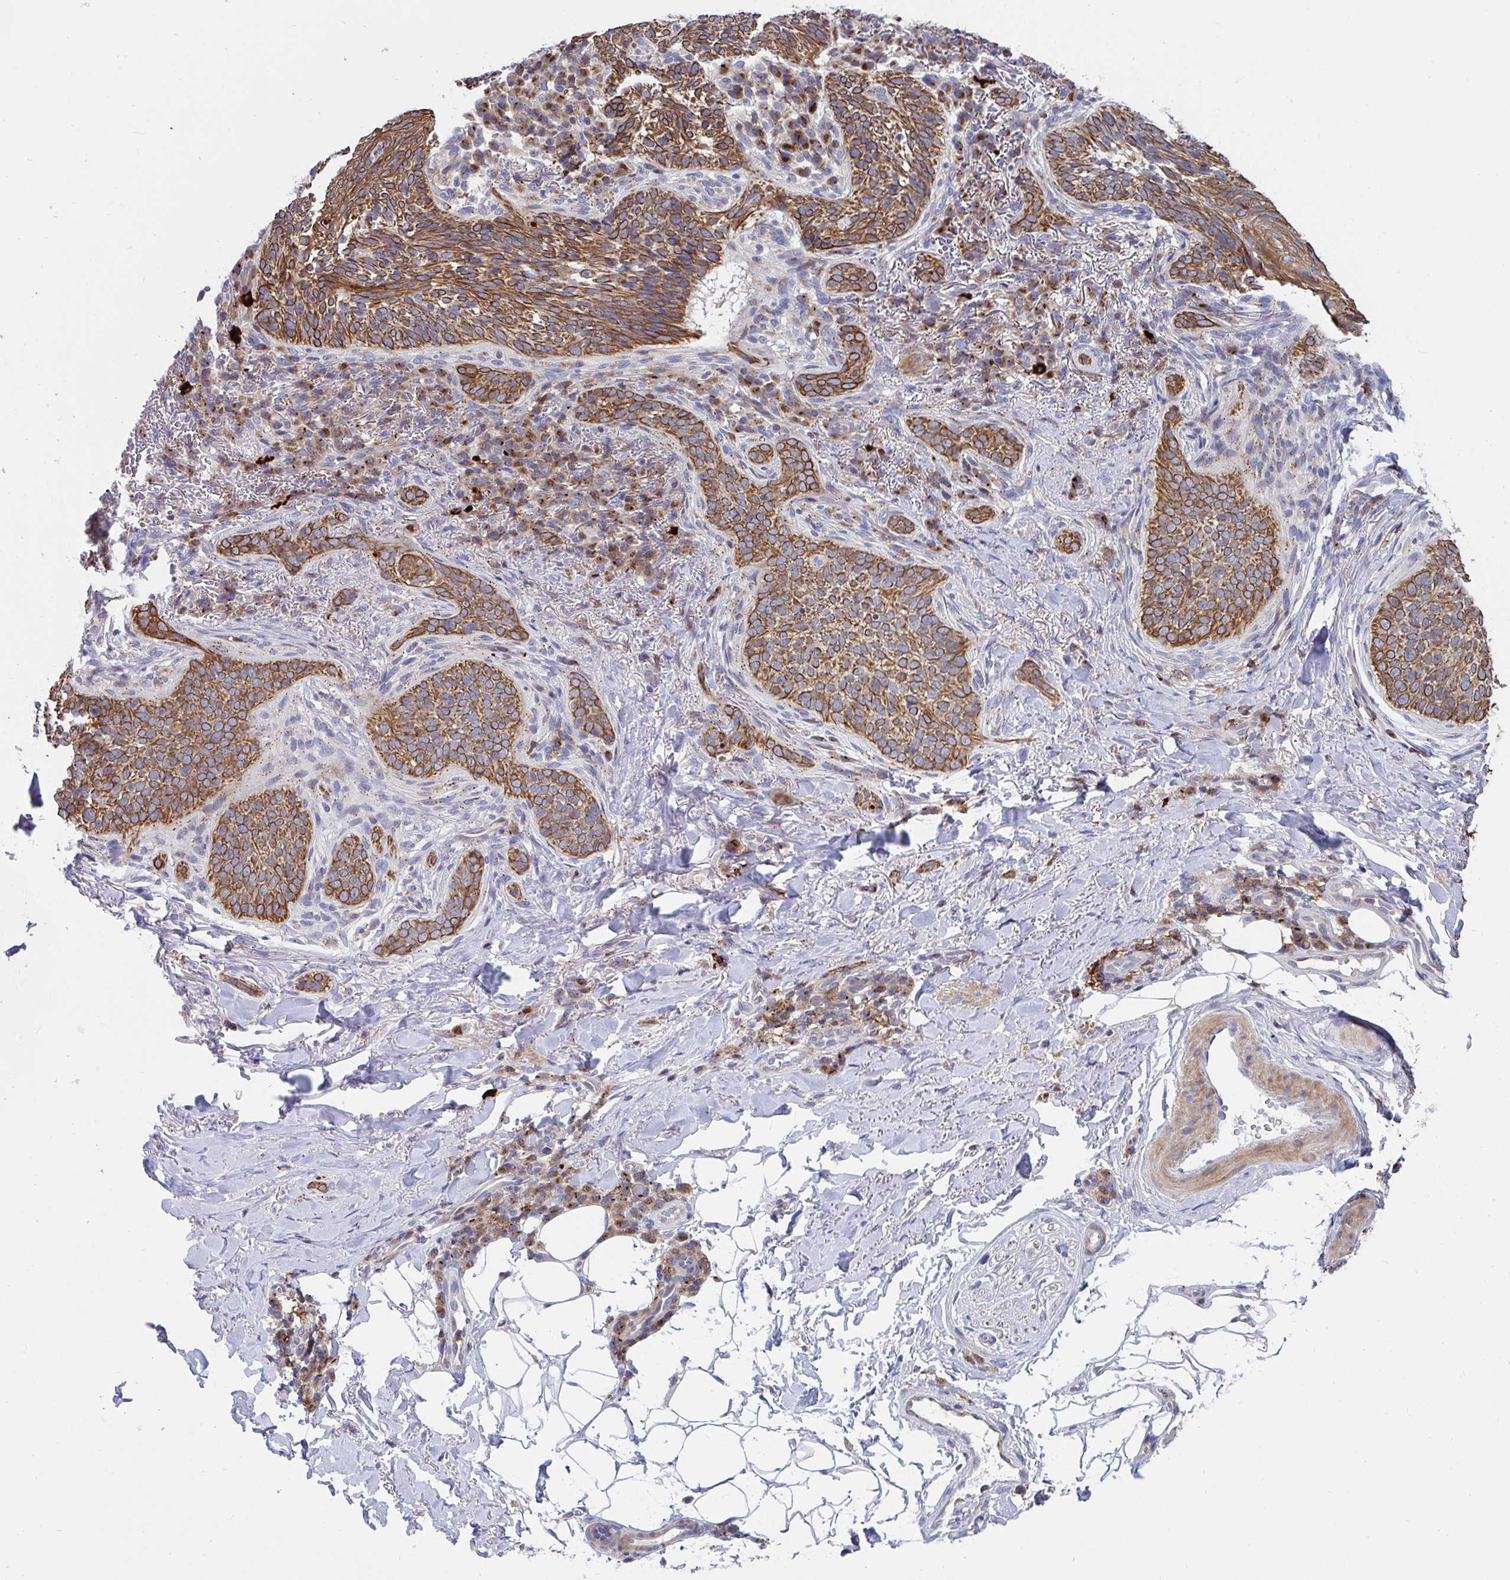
{"staining": {"intensity": "strong", "quantity": ">75%", "location": "cytoplasmic/membranous"}, "tissue": "skin cancer", "cell_type": "Tumor cells", "image_type": "cancer", "snomed": [{"axis": "morphology", "description": "Basal cell carcinoma"}, {"axis": "topography", "description": "Skin"}, {"axis": "topography", "description": "Skin of head"}], "caption": "Skin basal cell carcinoma stained with immunohistochemistry reveals strong cytoplasmic/membranous staining in approximately >75% of tumor cells. The staining was performed using DAB to visualize the protein expression in brown, while the nuclei were stained in blue with hematoxylin (Magnification: 20x).", "gene": "FRMD3", "patient": {"sex": "male", "age": 62}}